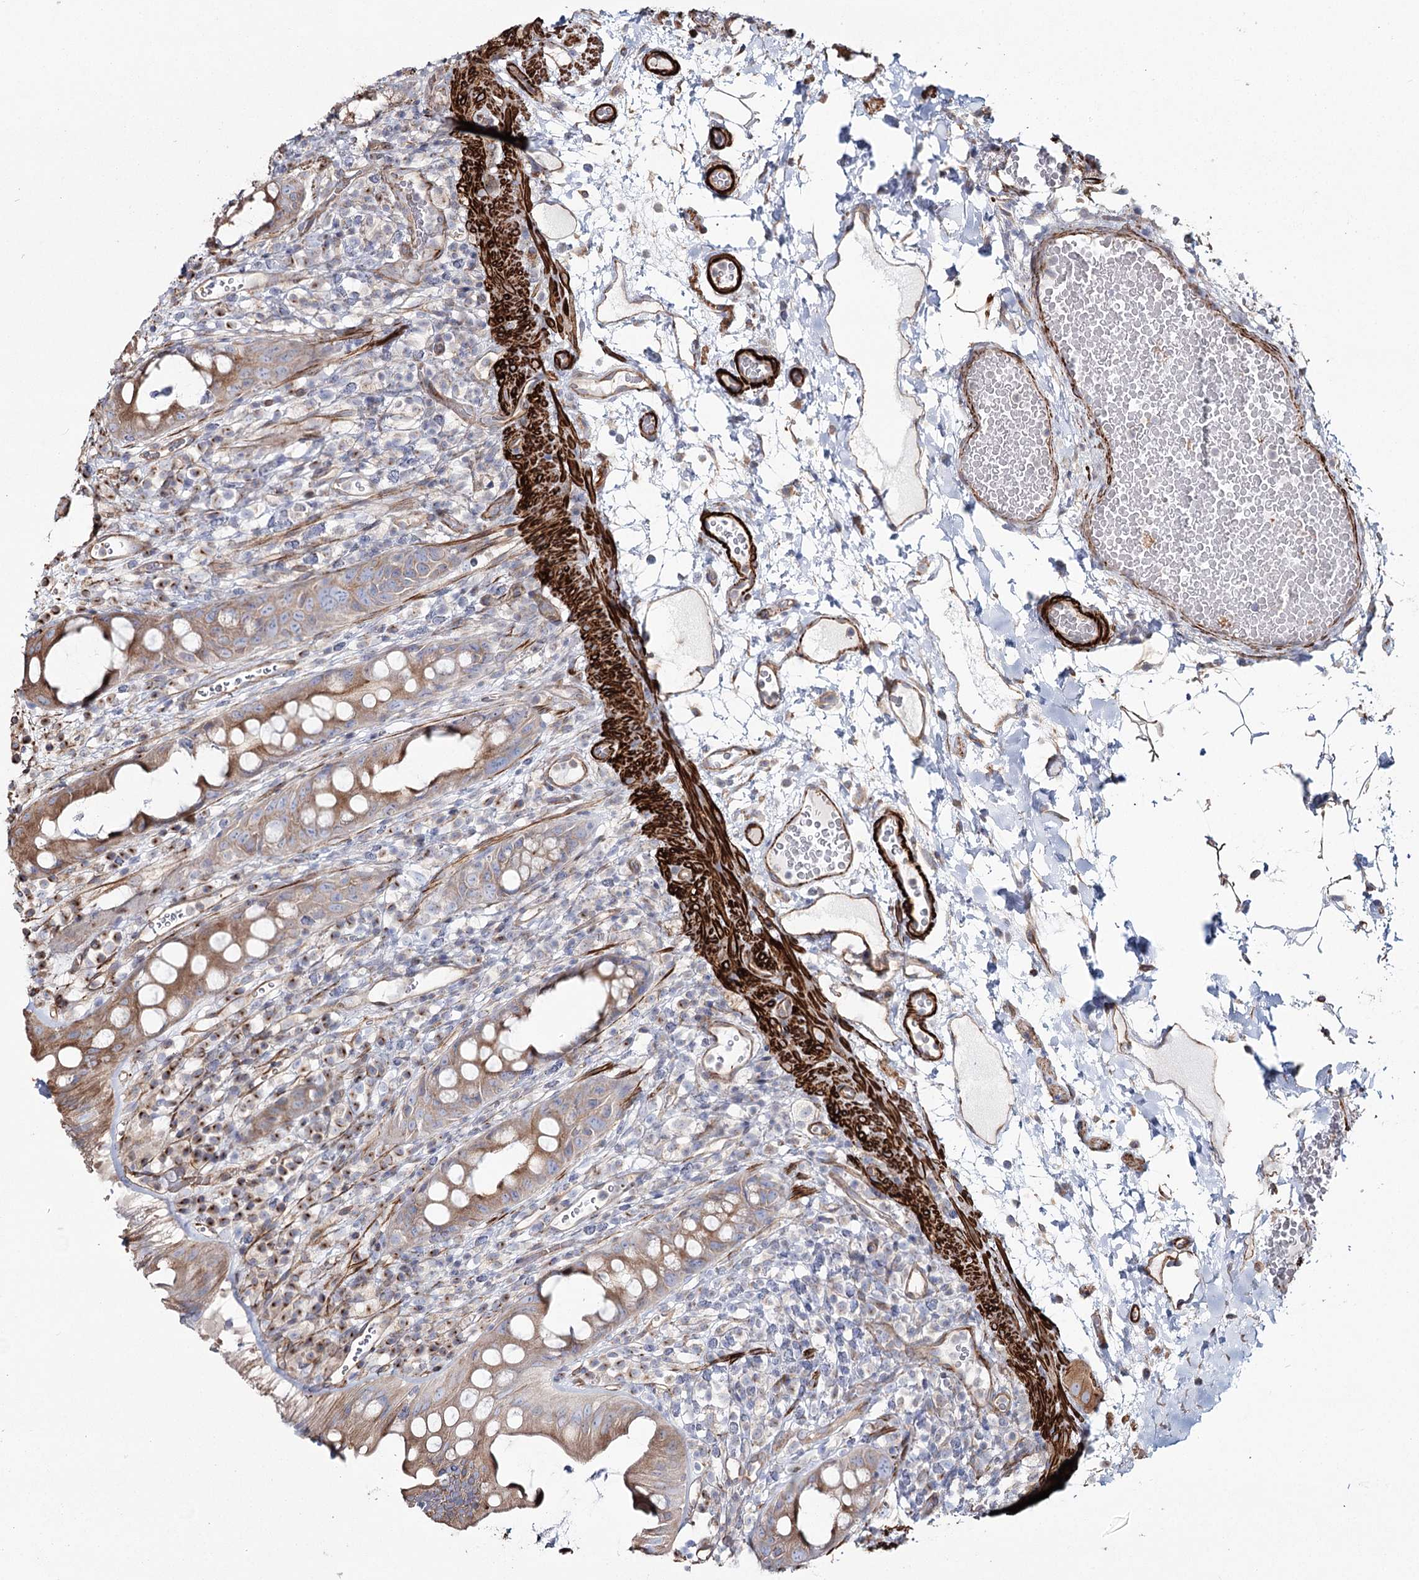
{"staining": {"intensity": "moderate", "quantity": "25%-75%", "location": "cytoplasmic/membranous"}, "tissue": "rectum", "cell_type": "Glandular cells", "image_type": "normal", "snomed": [{"axis": "morphology", "description": "Normal tissue, NOS"}, {"axis": "topography", "description": "Rectum"}], "caption": "This is an image of immunohistochemistry (IHC) staining of benign rectum, which shows moderate staining in the cytoplasmic/membranous of glandular cells.", "gene": "SUMF1", "patient": {"sex": "female", "age": 57}}